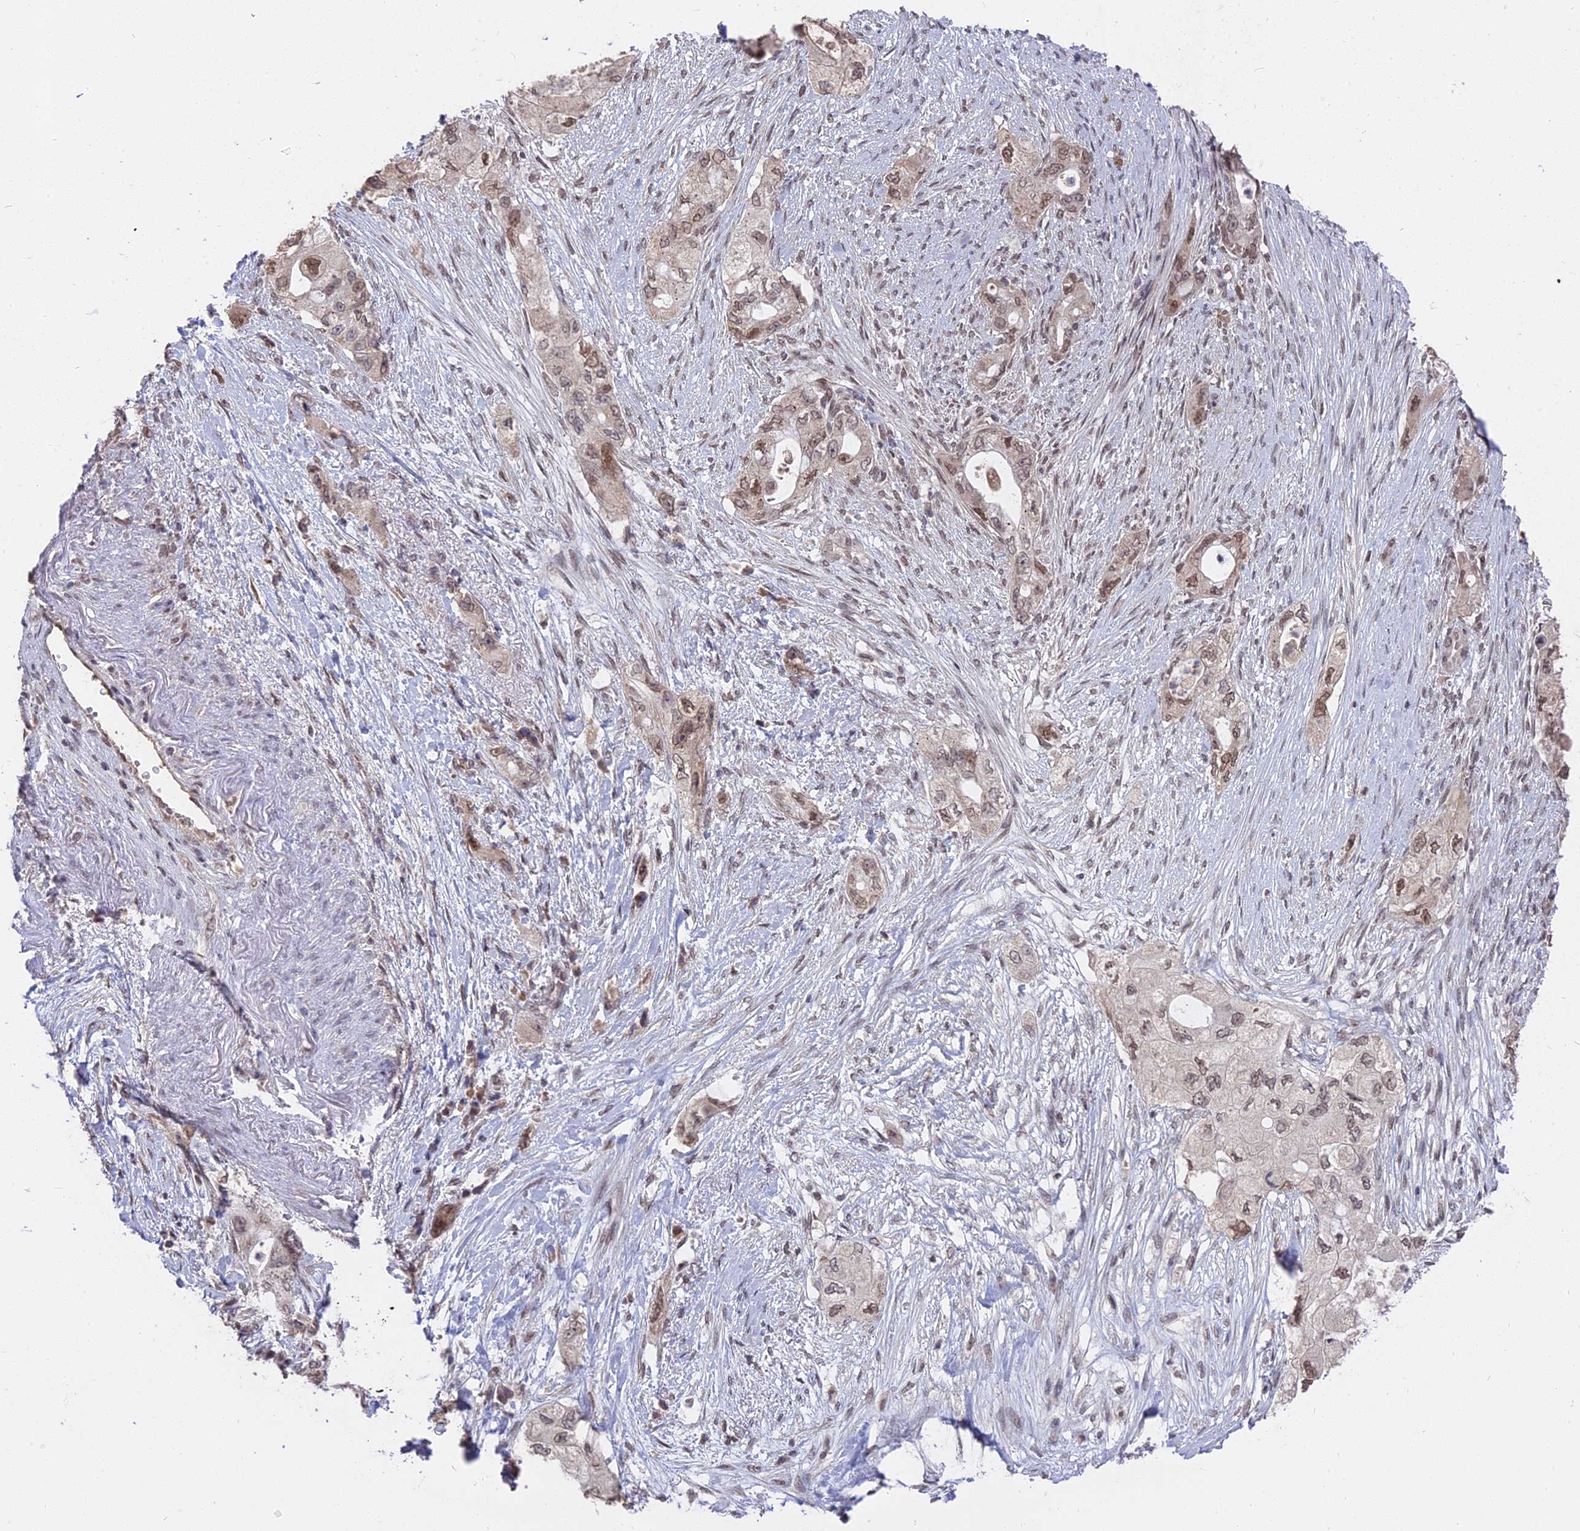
{"staining": {"intensity": "weak", "quantity": ">75%", "location": "nuclear"}, "tissue": "pancreatic cancer", "cell_type": "Tumor cells", "image_type": "cancer", "snomed": [{"axis": "morphology", "description": "Adenocarcinoma, NOS"}, {"axis": "topography", "description": "Pancreas"}], "caption": "Protein analysis of pancreatic cancer tissue shows weak nuclear staining in approximately >75% of tumor cells.", "gene": "NR1H3", "patient": {"sex": "female", "age": 73}}